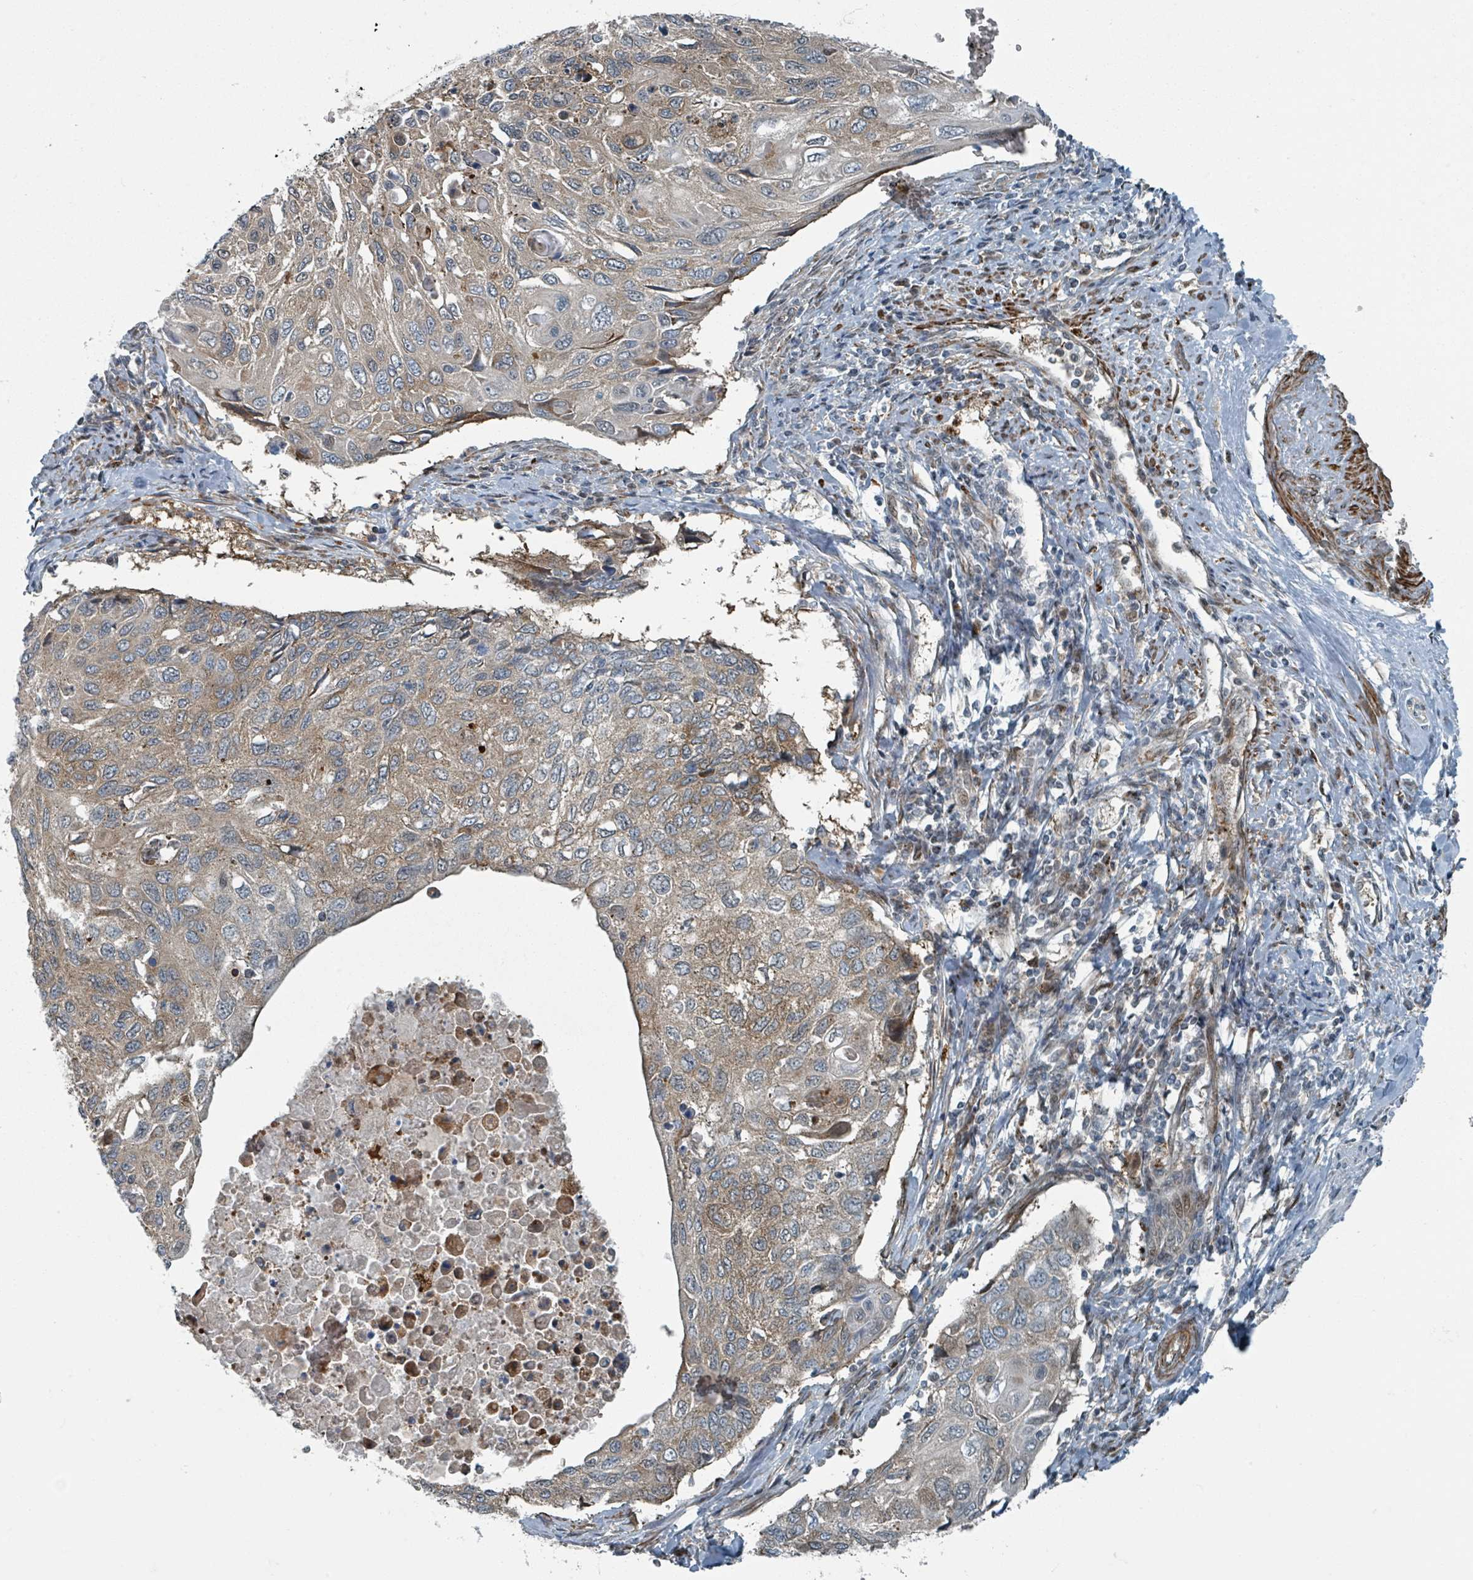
{"staining": {"intensity": "weak", "quantity": ">75%", "location": "cytoplasmic/membranous"}, "tissue": "cervical cancer", "cell_type": "Tumor cells", "image_type": "cancer", "snomed": [{"axis": "morphology", "description": "Squamous cell carcinoma, NOS"}, {"axis": "topography", "description": "Cervix"}], "caption": "This is a photomicrograph of IHC staining of cervical cancer (squamous cell carcinoma), which shows weak staining in the cytoplasmic/membranous of tumor cells.", "gene": "RHPN2", "patient": {"sex": "female", "age": 70}}